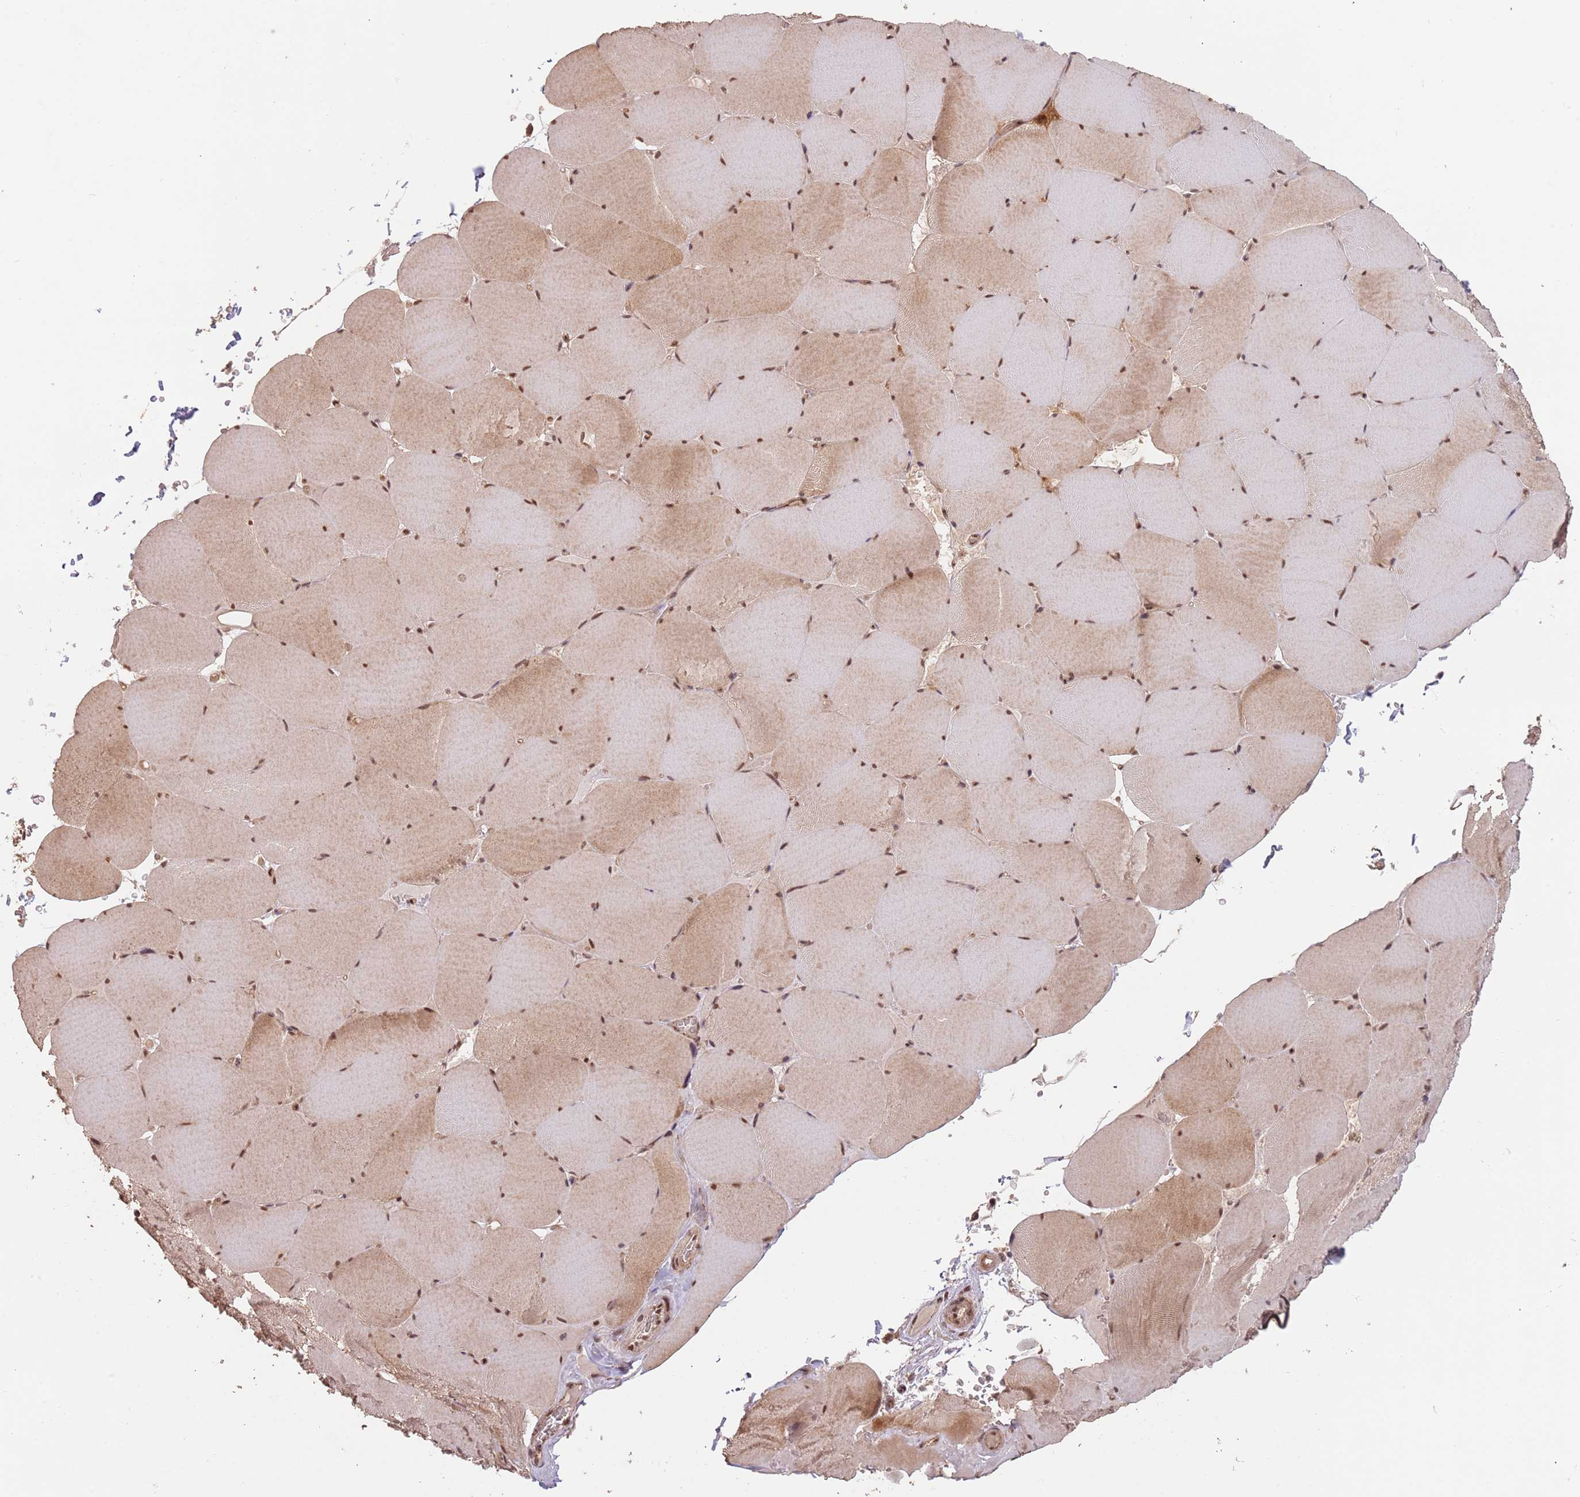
{"staining": {"intensity": "moderate", "quantity": ">75%", "location": "cytoplasmic/membranous,nuclear"}, "tissue": "skeletal muscle", "cell_type": "Myocytes", "image_type": "normal", "snomed": [{"axis": "morphology", "description": "Normal tissue, NOS"}, {"axis": "topography", "description": "Skeletal muscle"}, {"axis": "topography", "description": "Head-Neck"}], "caption": "The photomicrograph displays immunohistochemical staining of unremarkable skeletal muscle. There is moderate cytoplasmic/membranous,nuclear staining is seen in approximately >75% of myocytes.", "gene": "RFXANK", "patient": {"sex": "male", "age": 66}}